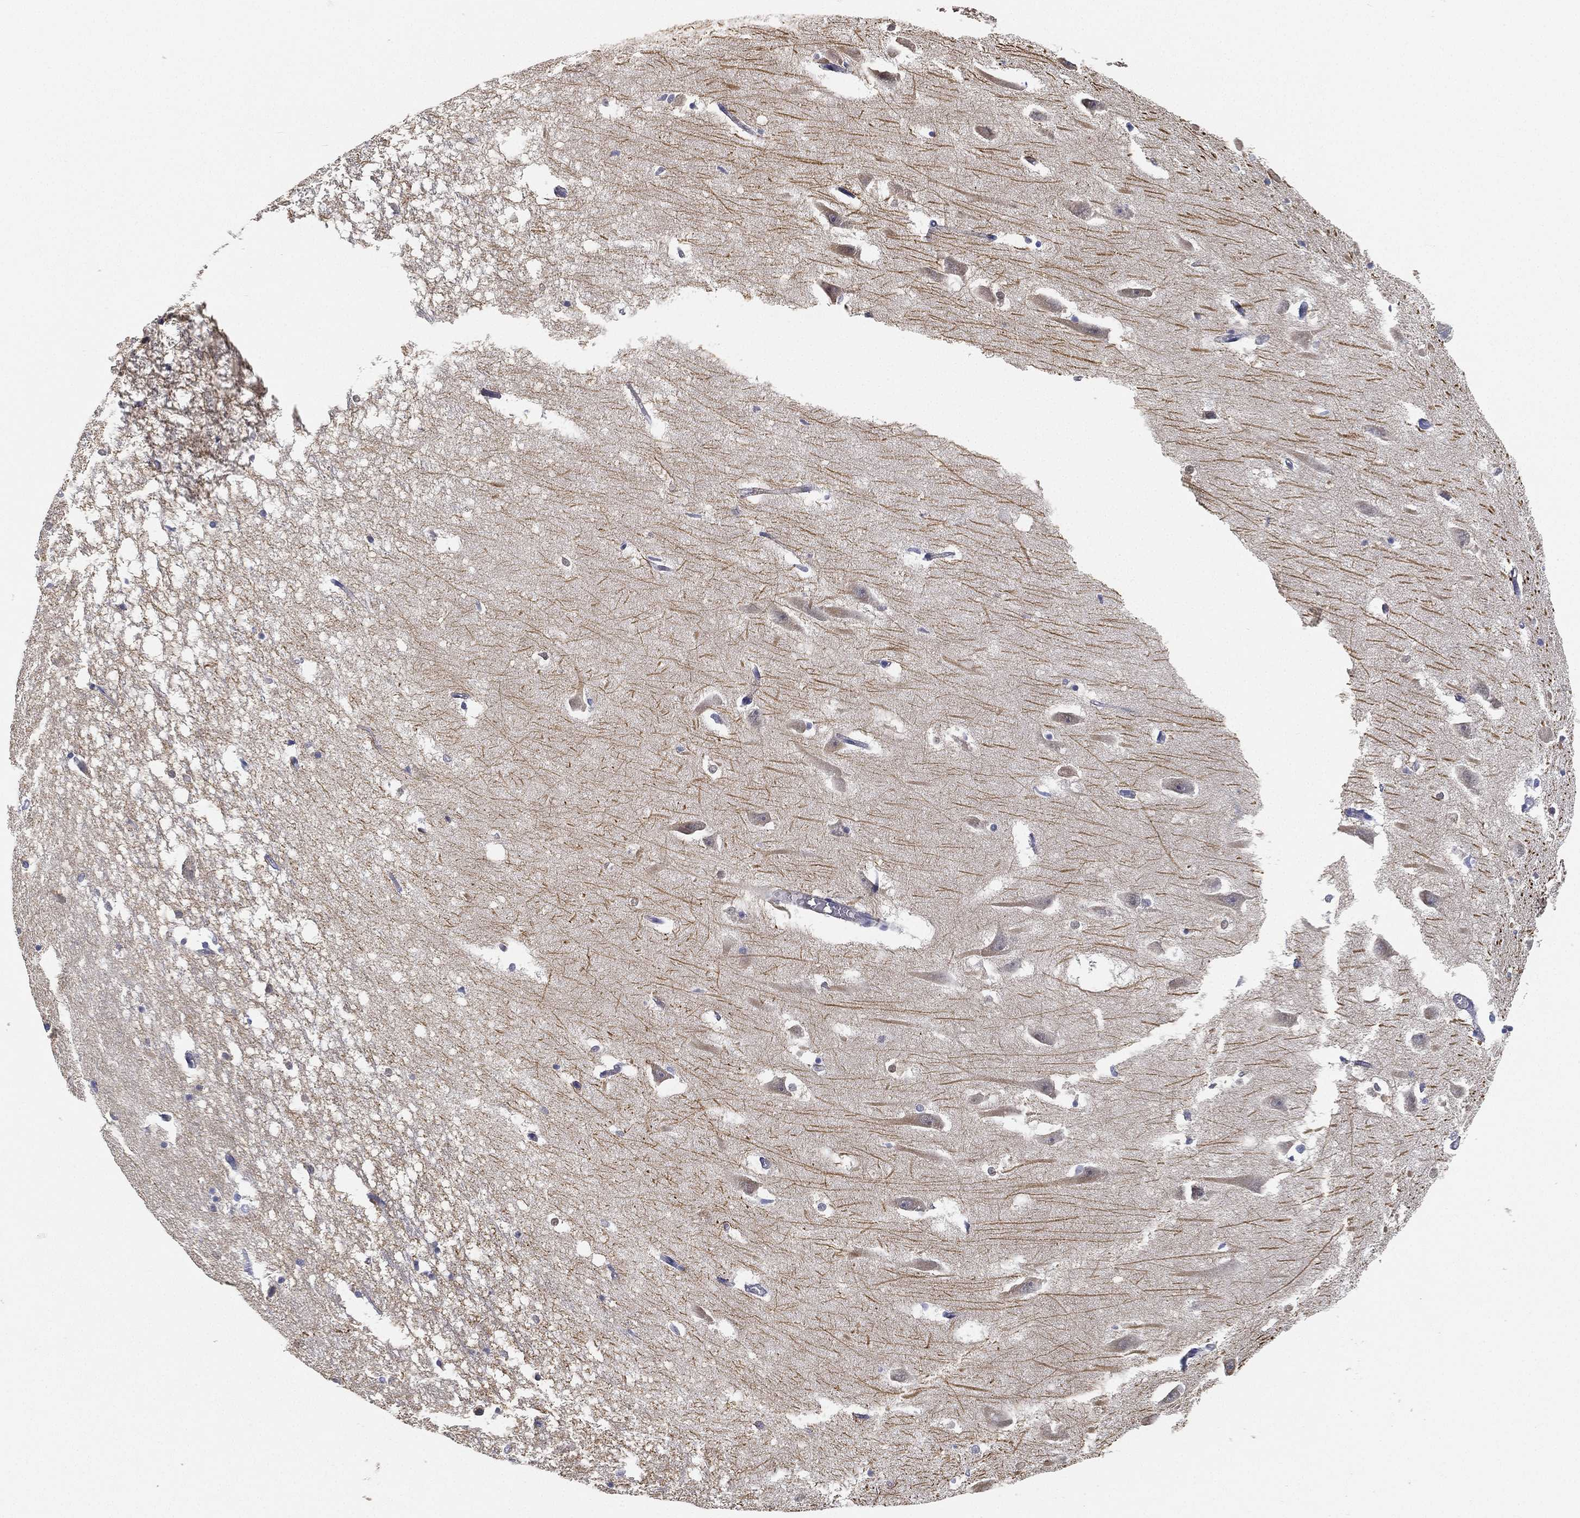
{"staining": {"intensity": "negative", "quantity": "none", "location": "none"}, "tissue": "hippocampus", "cell_type": "Glial cells", "image_type": "normal", "snomed": [{"axis": "morphology", "description": "Normal tissue, NOS"}, {"axis": "topography", "description": "Lateral ventricle wall"}, {"axis": "topography", "description": "Hippocampus"}], "caption": "A high-resolution micrograph shows immunohistochemistry staining of unremarkable hippocampus, which exhibits no significant positivity in glial cells.", "gene": "GPR61", "patient": {"sex": "female", "age": 63}}